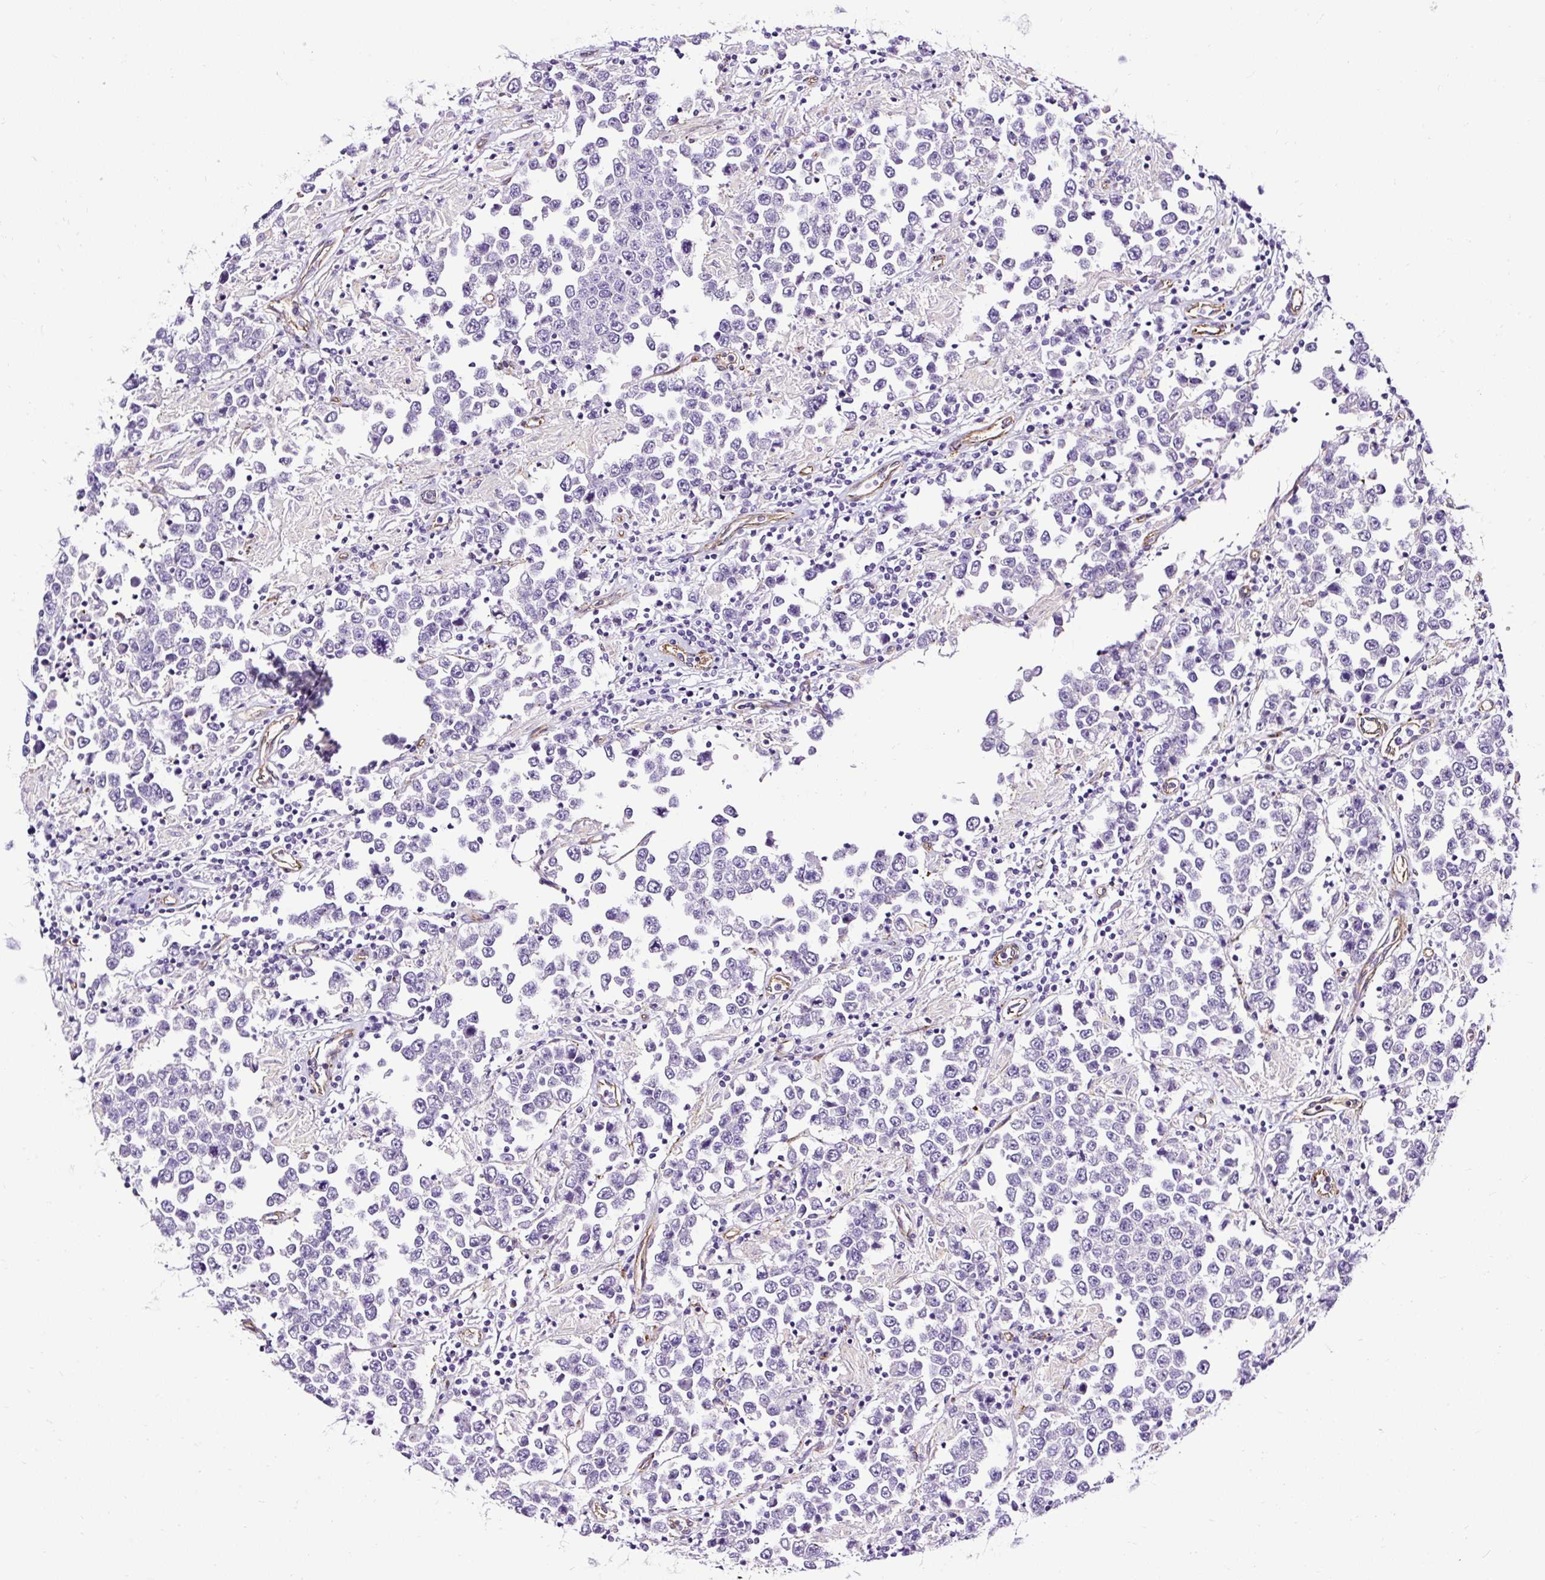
{"staining": {"intensity": "negative", "quantity": "none", "location": "none"}, "tissue": "testis cancer", "cell_type": "Tumor cells", "image_type": "cancer", "snomed": [{"axis": "morphology", "description": "Normal tissue, NOS"}, {"axis": "morphology", "description": "Urothelial carcinoma, High grade"}, {"axis": "morphology", "description": "Seminoma, NOS"}, {"axis": "morphology", "description": "Carcinoma, Embryonal, NOS"}, {"axis": "topography", "description": "Urinary bladder"}, {"axis": "topography", "description": "Testis"}], "caption": "An IHC histopathology image of testis embryonal carcinoma is shown. There is no staining in tumor cells of testis embryonal carcinoma.", "gene": "SLC7A8", "patient": {"sex": "male", "age": 41}}